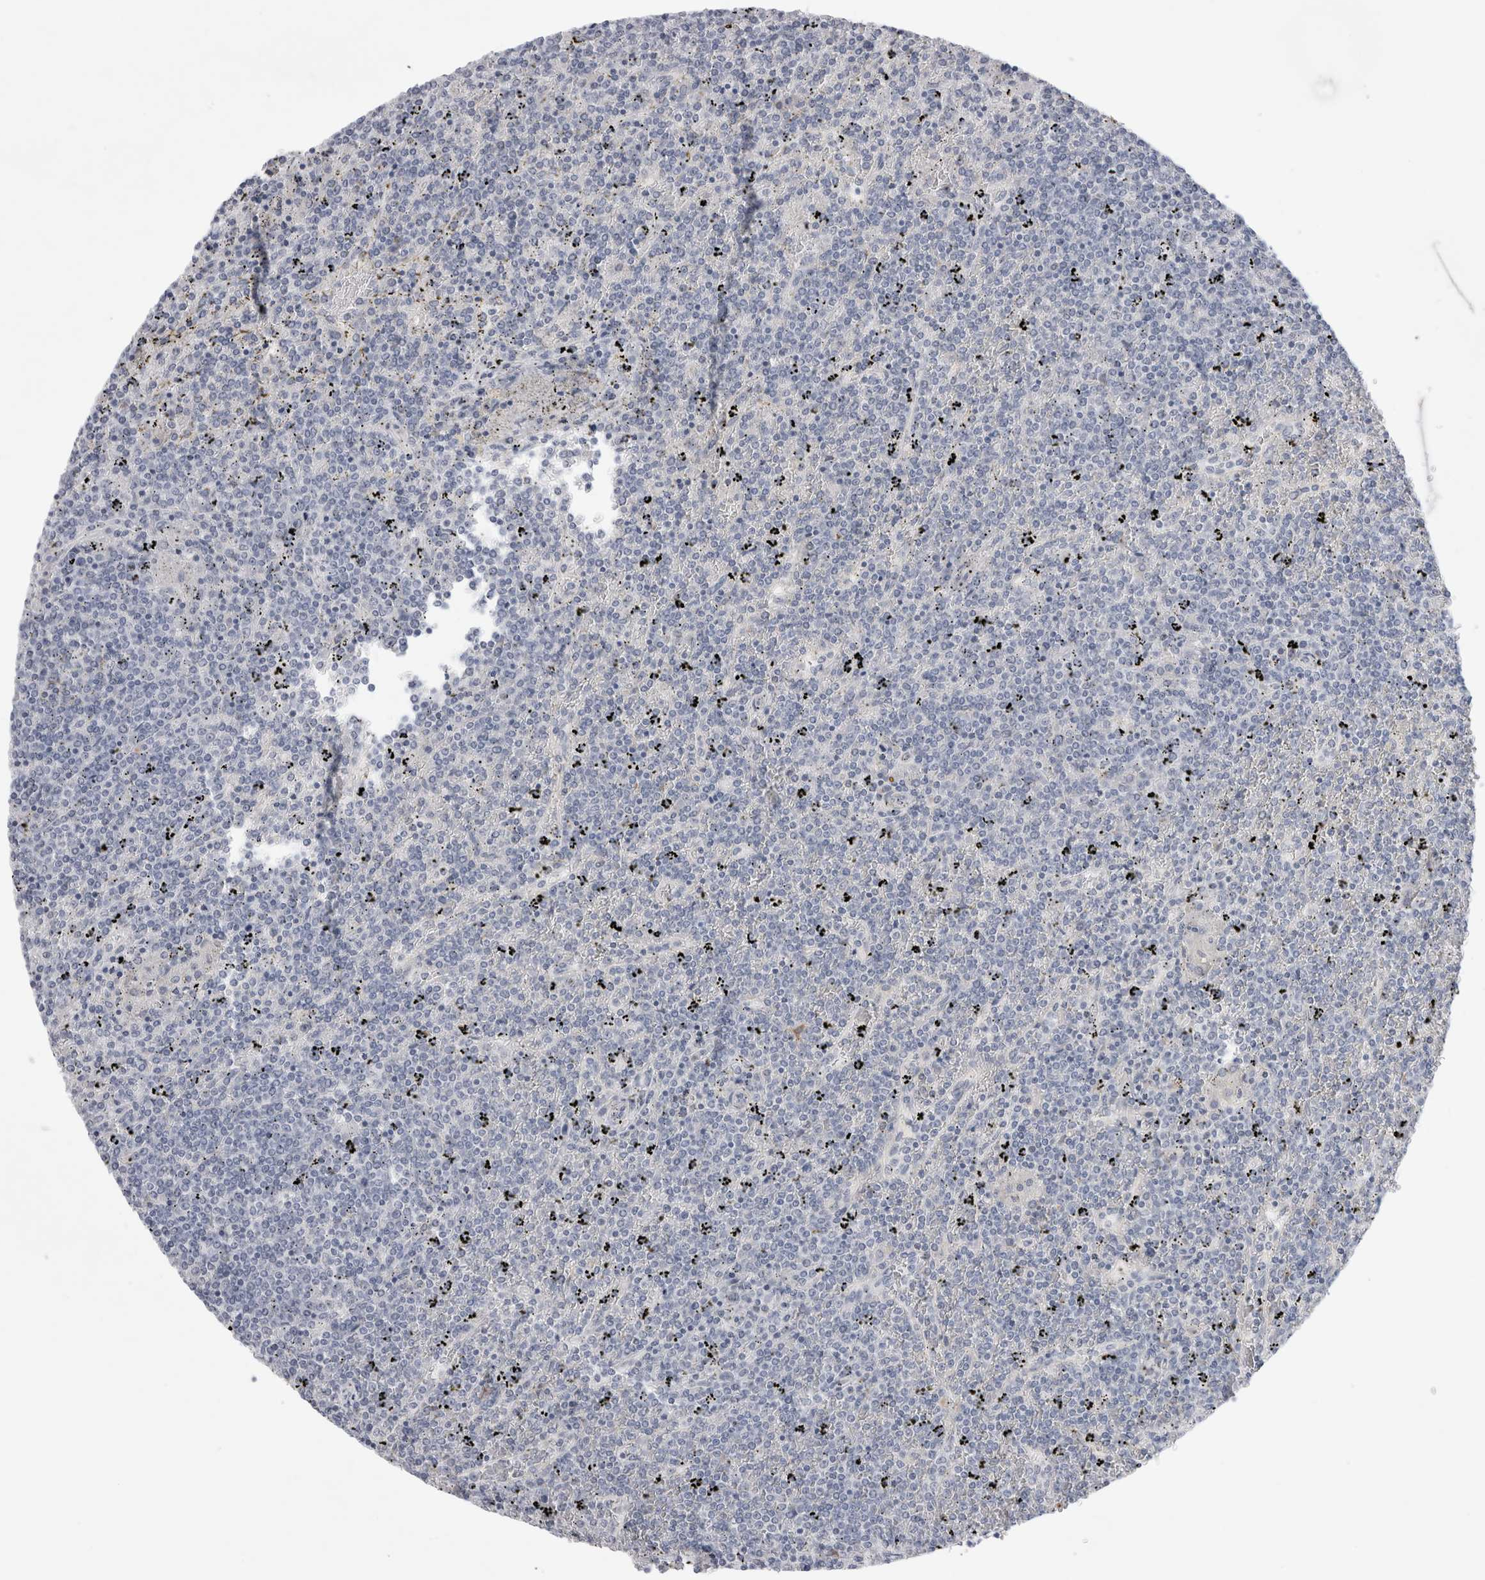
{"staining": {"intensity": "negative", "quantity": "none", "location": "none"}, "tissue": "lymphoma", "cell_type": "Tumor cells", "image_type": "cancer", "snomed": [{"axis": "morphology", "description": "Malignant lymphoma, non-Hodgkin's type, Low grade"}, {"axis": "topography", "description": "Spleen"}], "caption": "Photomicrograph shows no protein staining in tumor cells of low-grade malignant lymphoma, non-Hodgkin's type tissue.", "gene": "GAA", "patient": {"sex": "female", "age": 19}}